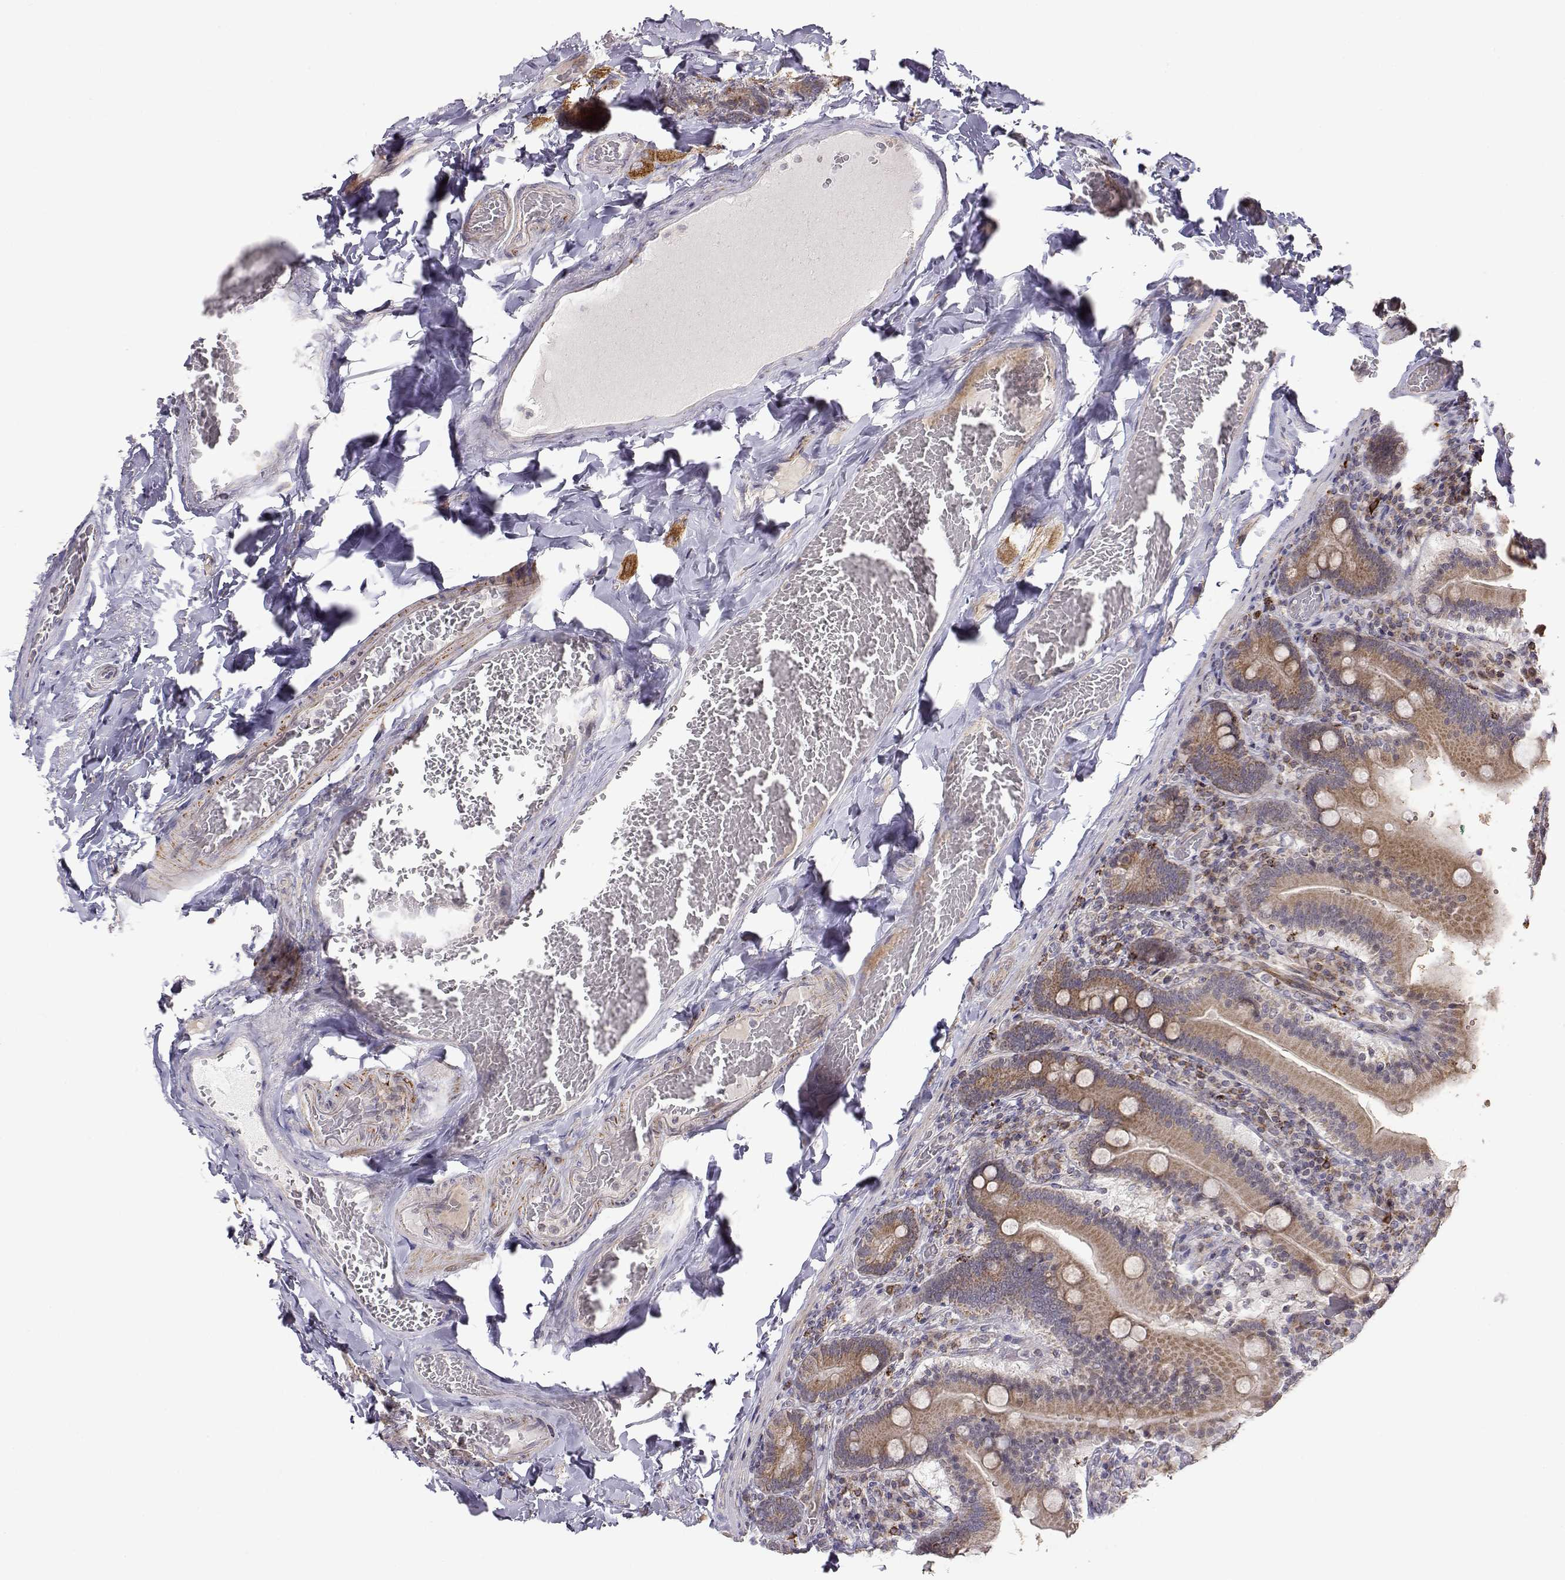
{"staining": {"intensity": "strong", "quantity": ">75%", "location": "cytoplasmic/membranous"}, "tissue": "duodenum", "cell_type": "Glandular cells", "image_type": "normal", "snomed": [{"axis": "morphology", "description": "Normal tissue, NOS"}, {"axis": "topography", "description": "Duodenum"}], "caption": "The immunohistochemical stain shows strong cytoplasmic/membranous staining in glandular cells of benign duodenum. Using DAB (3,3'-diaminobenzidine) (brown) and hematoxylin (blue) stains, captured at high magnification using brightfield microscopy.", "gene": "EXOG", "patient": {"sex": "female", "age": 62}}